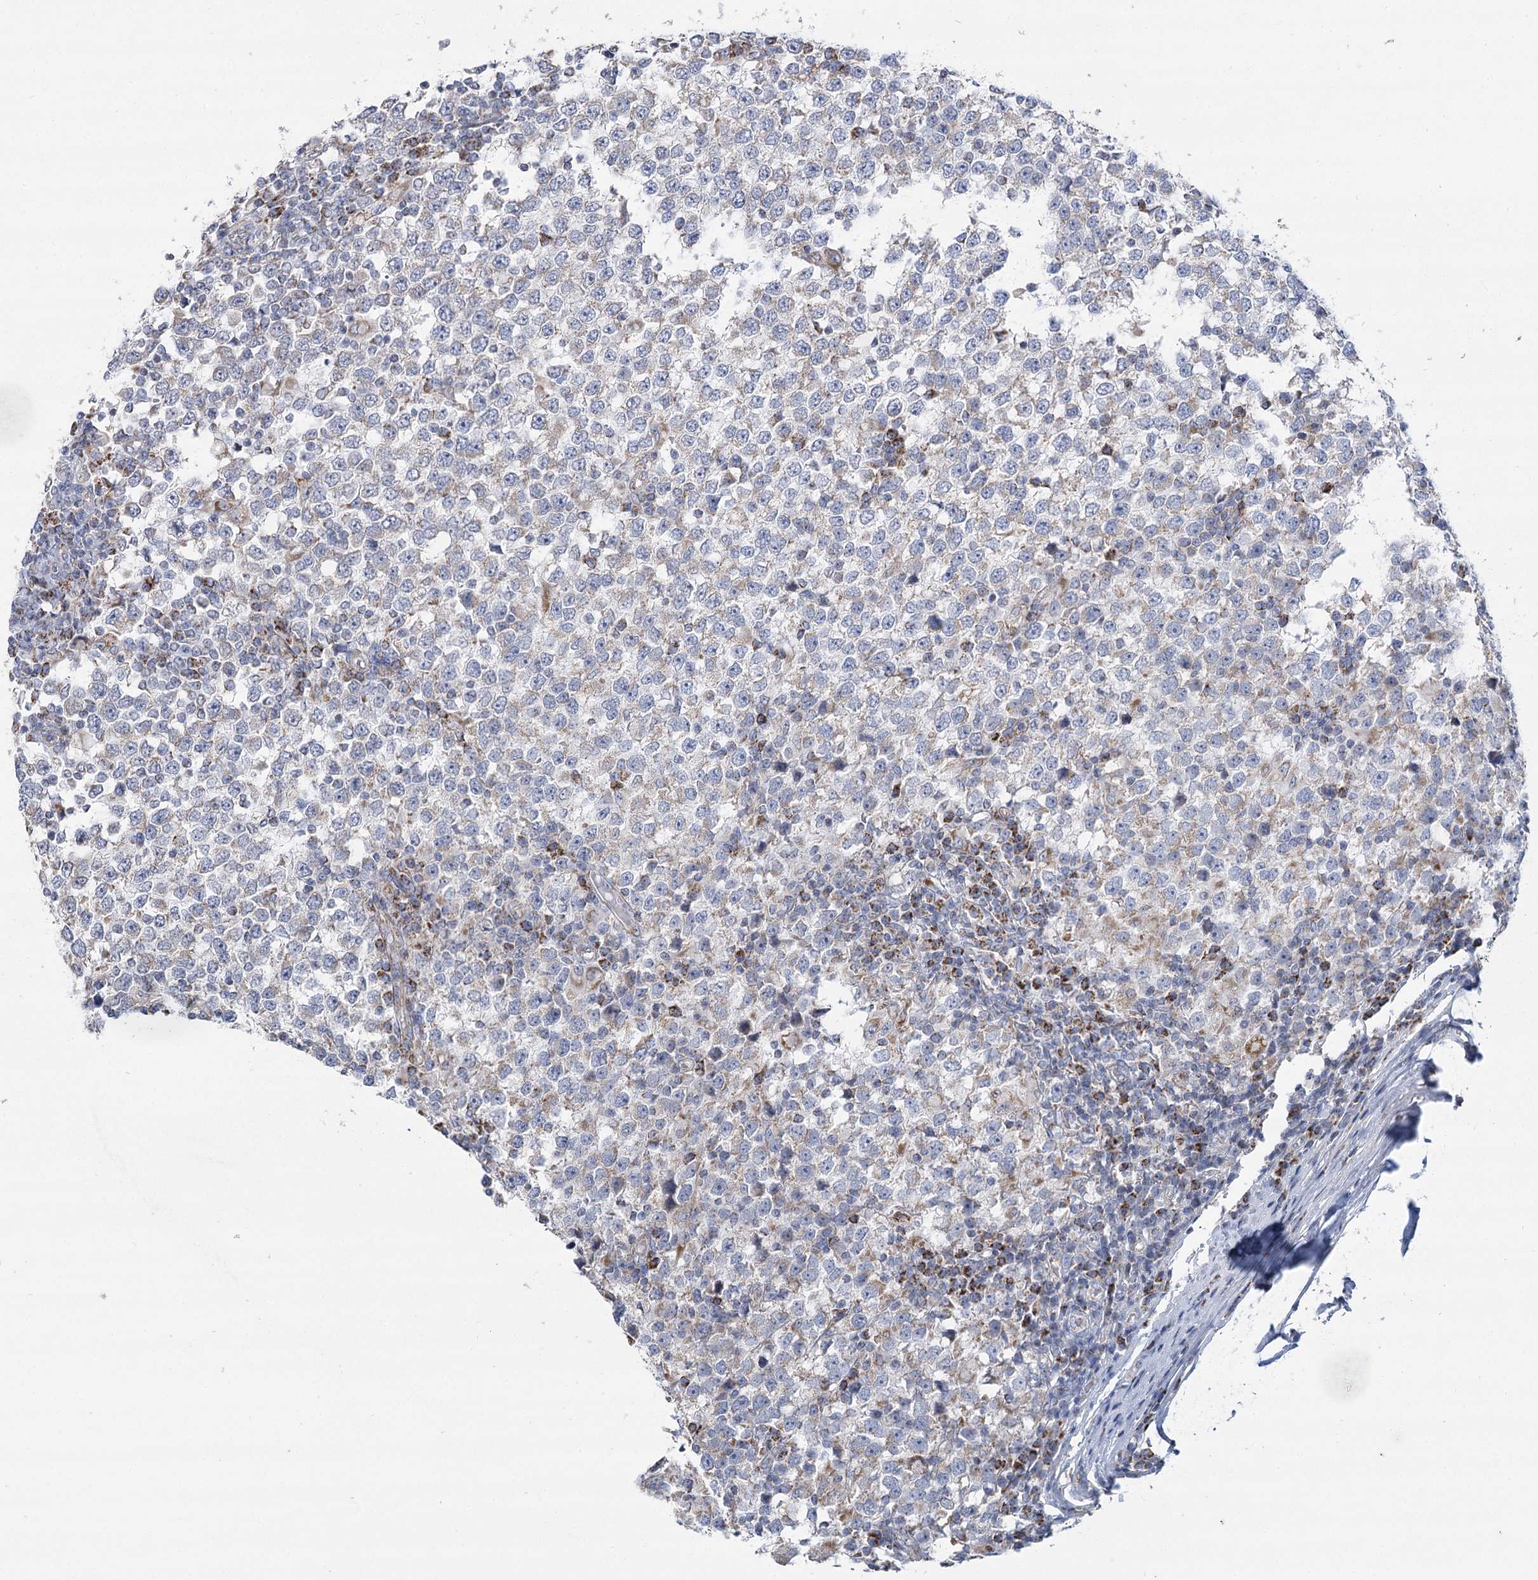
{"staining": {"intensity": "negative", "quantity": "none", "location": "none"}, "tissue": "testis cancer", "cell_type": "Tumor cells", "image_type": "cancer", "snomed": [{"axis": "morphology", "description": "Seminoma, NOS"}, {"axis": "topography", "description": "Testis"}], "caption": "Photomicrograph shows no significant protein staining in tumor cells of testis cancer. (Brightfield microscopy of DAB IHC at high magnification).", "gene": "SNX7", "patient": {"sex": "male", "age": 65}}